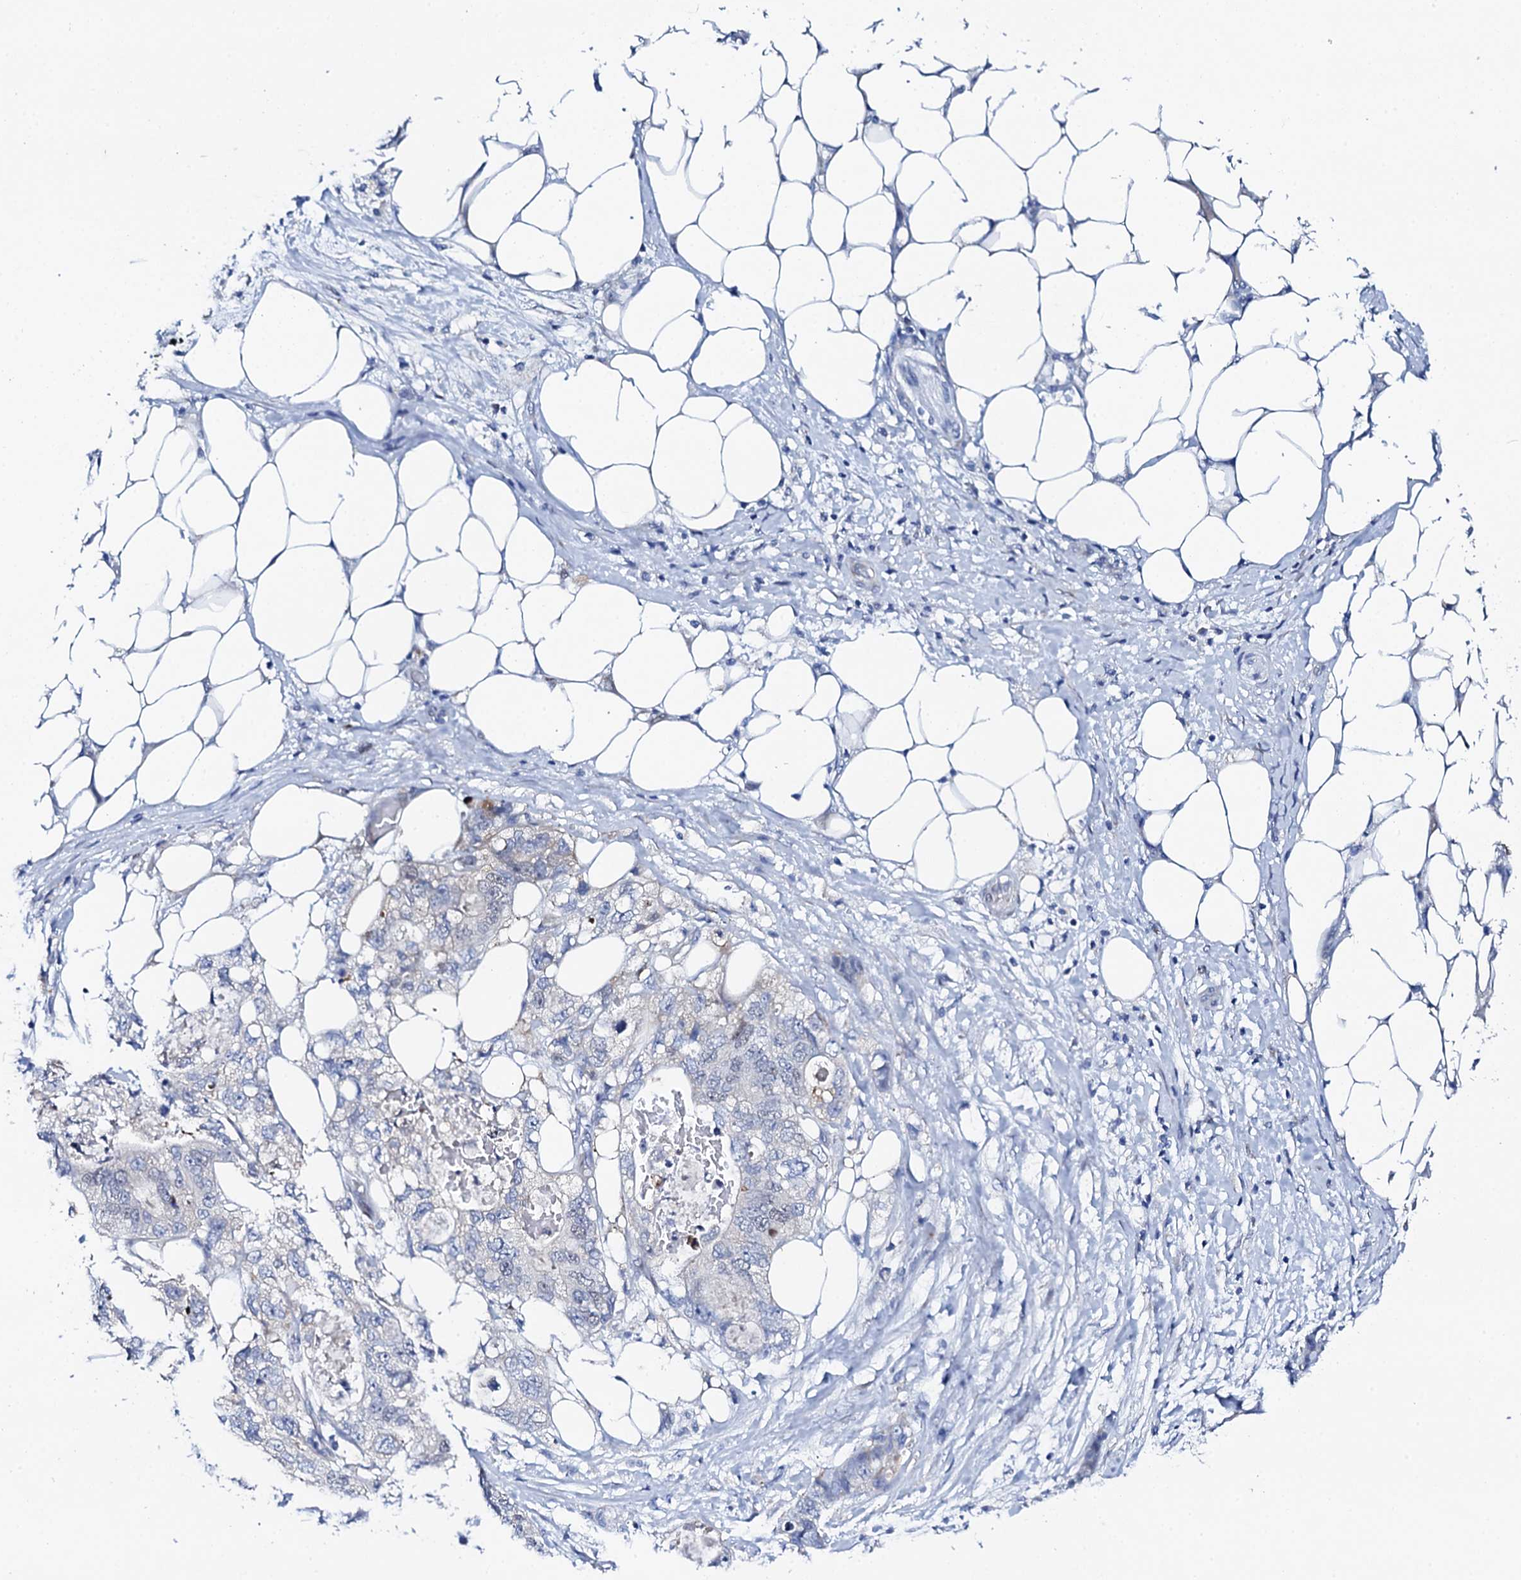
{"staining": {"intensity": "negative", "quantity": "none", "location": "none"}, "tissue": "stomach cancer", "cell_type": "Tumor cells", "image_type": "cancer", "snomed": [{"axis": "morphology", "description": "Adenocarcinoma, NOS"}, {"axis": "topography", "description": "Stomach"}], "caption": "Human stomach cancer (adenocarcinoma) stained for a protein using immunohistochemistry (IHC) shows no expression in tumor cells.", "gene": "NUDT13", "patient": {"sex": "female", "age": 89}}